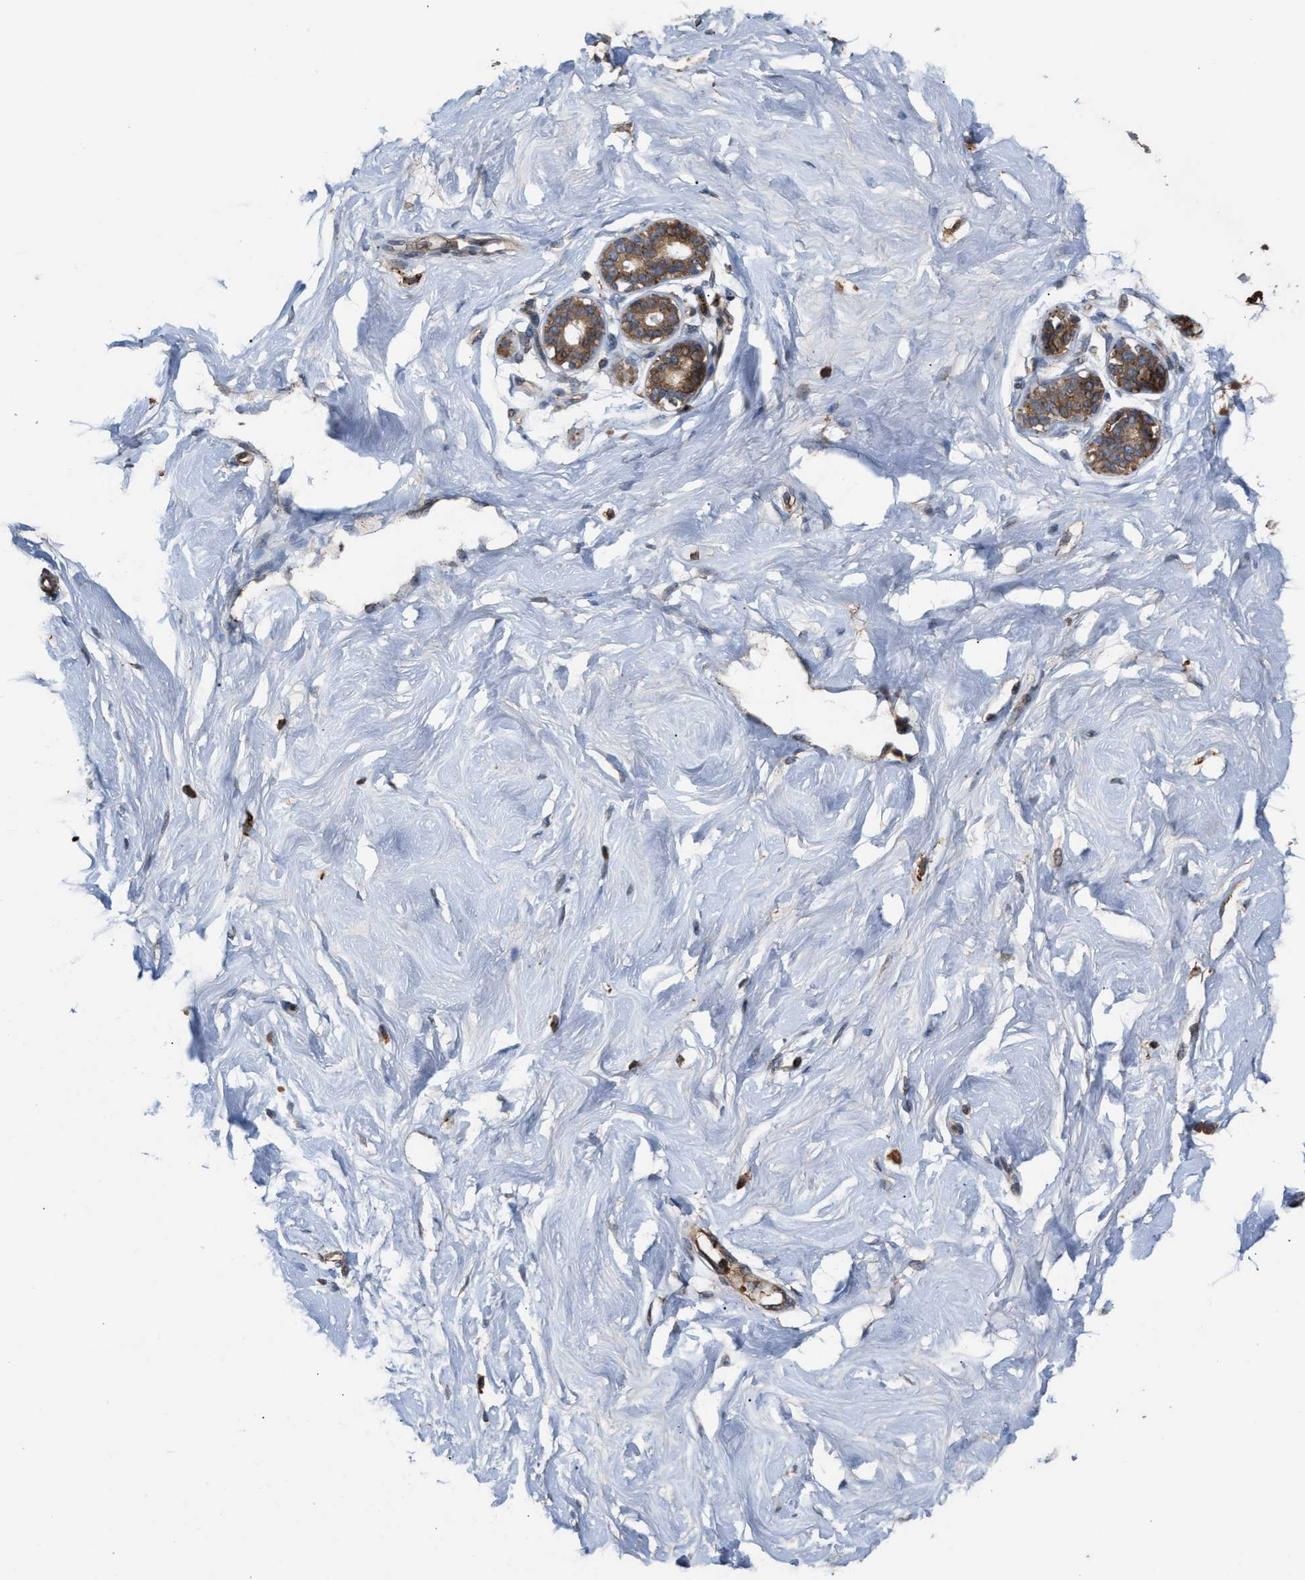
{"staining": {"intensity": "moderate", "quantity": ">75%", "location": "cytoplasmic/membranous"}, "tissue": "breast", "cell_type": "Glandular cells", "image_type": "normal", "snomed": [{"axis": "morphology", "description": "Normal tissue, NOS"}, {"axis": "topography", "description": "Breast"}], "caption": "Protein analysis of benign breast shows moderate cytoplasmic/membranous positivity in approximately >75% of glandular cells.", "gene": "ELMO3", "patient": {"sex": "female", "age": 23}}